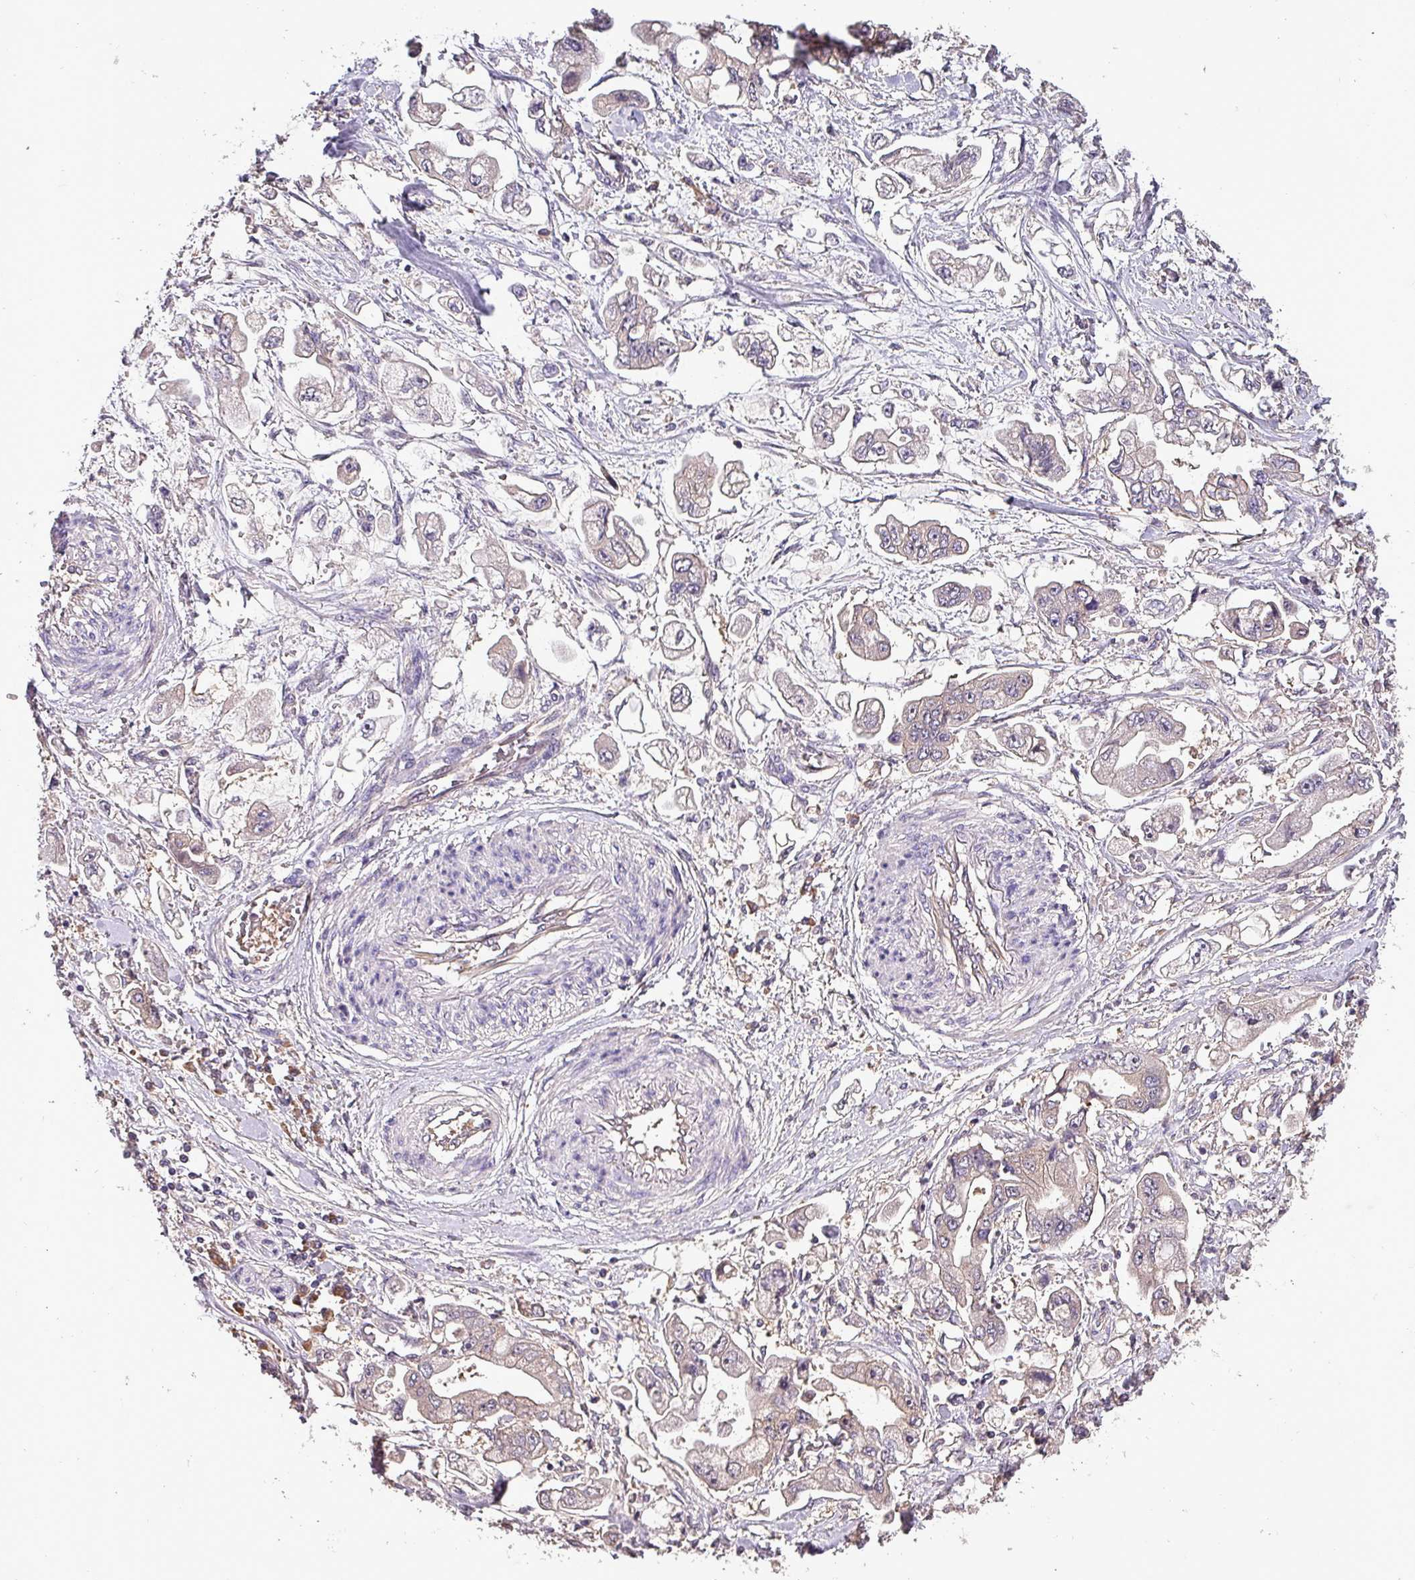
{"staining": {"intensity": "negative", "quantity": "none", "location": "none"}, "tissue": "stomach cancer", "cell_type": "Tumor cells", "image_type": "cancer", "snomed": [{"axis": "morphology", "description": "Adenocarcinoma, NOS"}, {"axis": "topography", "description": "Stomach"}], "caption": "Immunohistochemical staining of human stomach adenocarcinoma exhibits no significant expression in tumor cells.", "gene": "PAFAH1B2", "patient": {"sex": "male", "age": 62}}